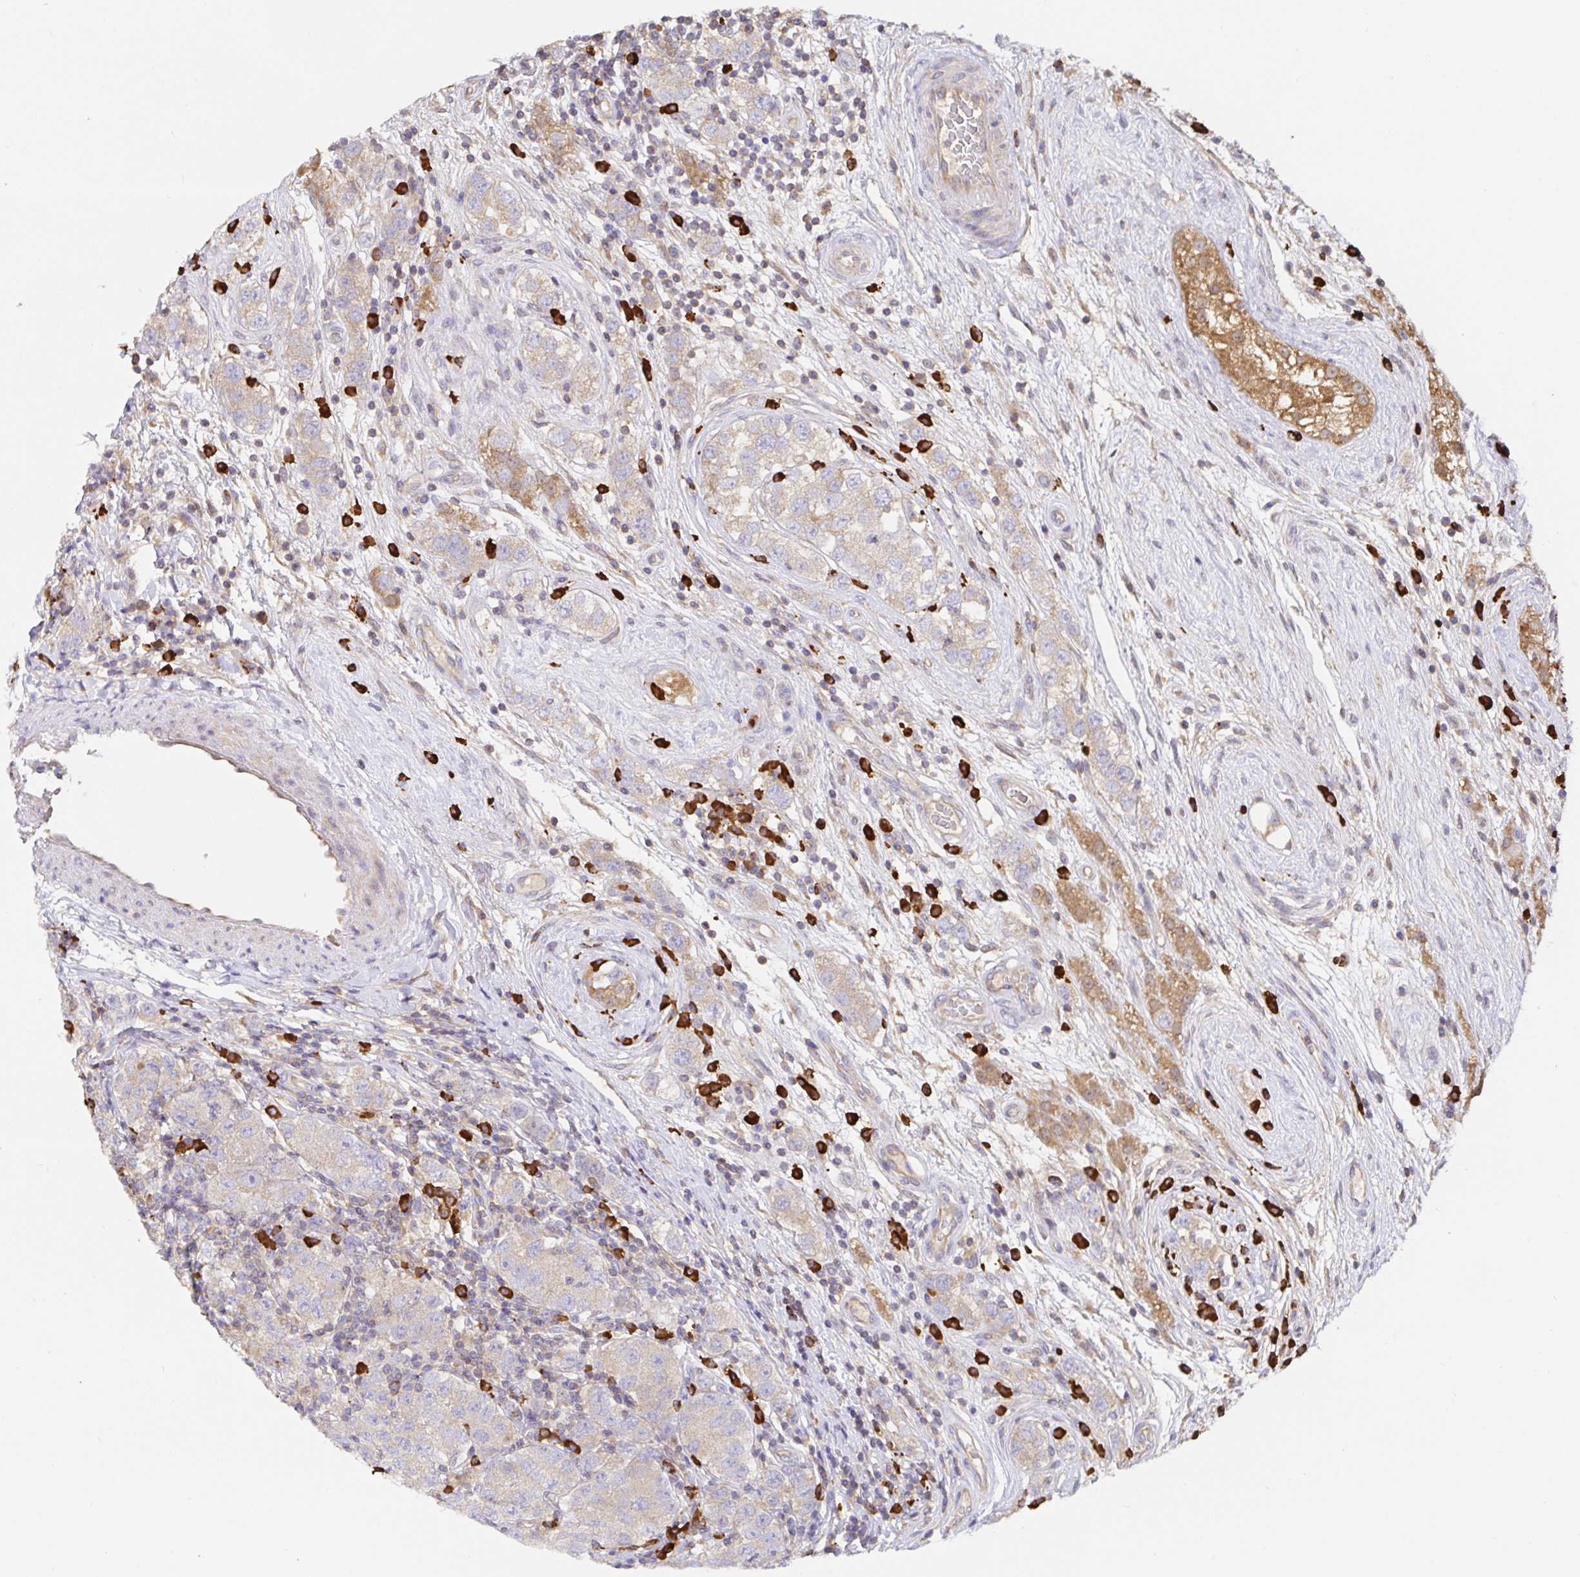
{"staining": {"intensity": "negative", "quantity": "none", "location": "none"}, "tissue": "testis cancer", "cell_type": "Tumor cells", "image_type": "cancer", "snomed": [{"axis": "morphology", "description": "Seminoma, NOS"}, {"axis": "topography", "description": "Testis"}], "caption": "There is no significant expression in tumor cells of testis cancer.", "gene": "HAGH", "patient": {"sex": "male", "age": 34}}